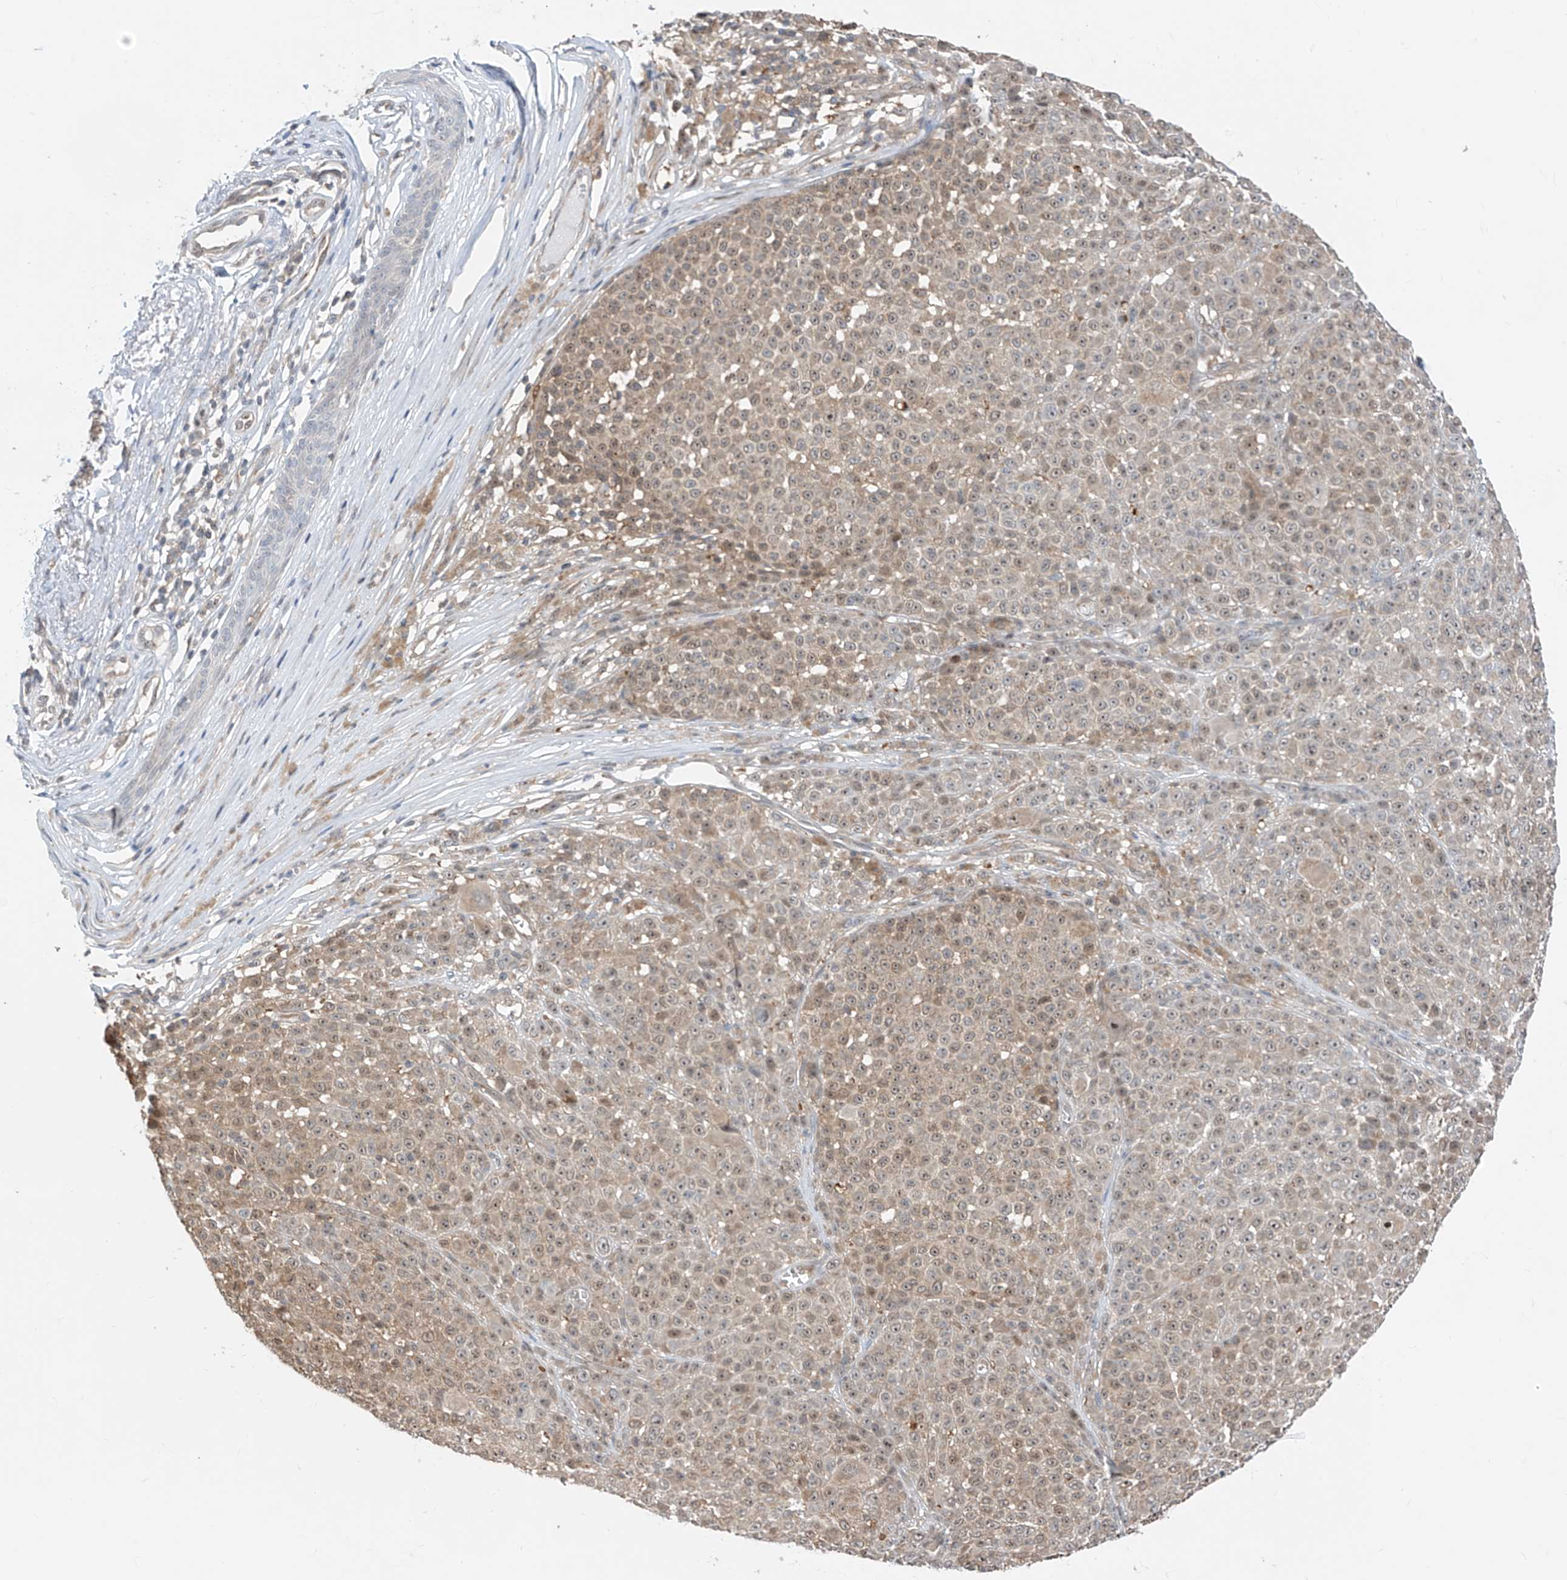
{"staining": {"intensity": "weak", "quantity": "25%-75%", "location": "cytoplasmic/membranous"}, "tissue": "melanoma", "cell_type": "Tumor cells", "image_type": "cancer", "snomed": [{"axis": "morphology", "description": "Malignant melanoma, NOS"}, {"axis": "topography", "description": "Skin"}], "caption": "DAB immunohistochemical staining of melanoma demonstrates weak cytoplasmic/membranous protein expression in about 25%-75% of tumor cells.", "gene": "TTC38", "patient": {"sex": "female", "age": 94}}